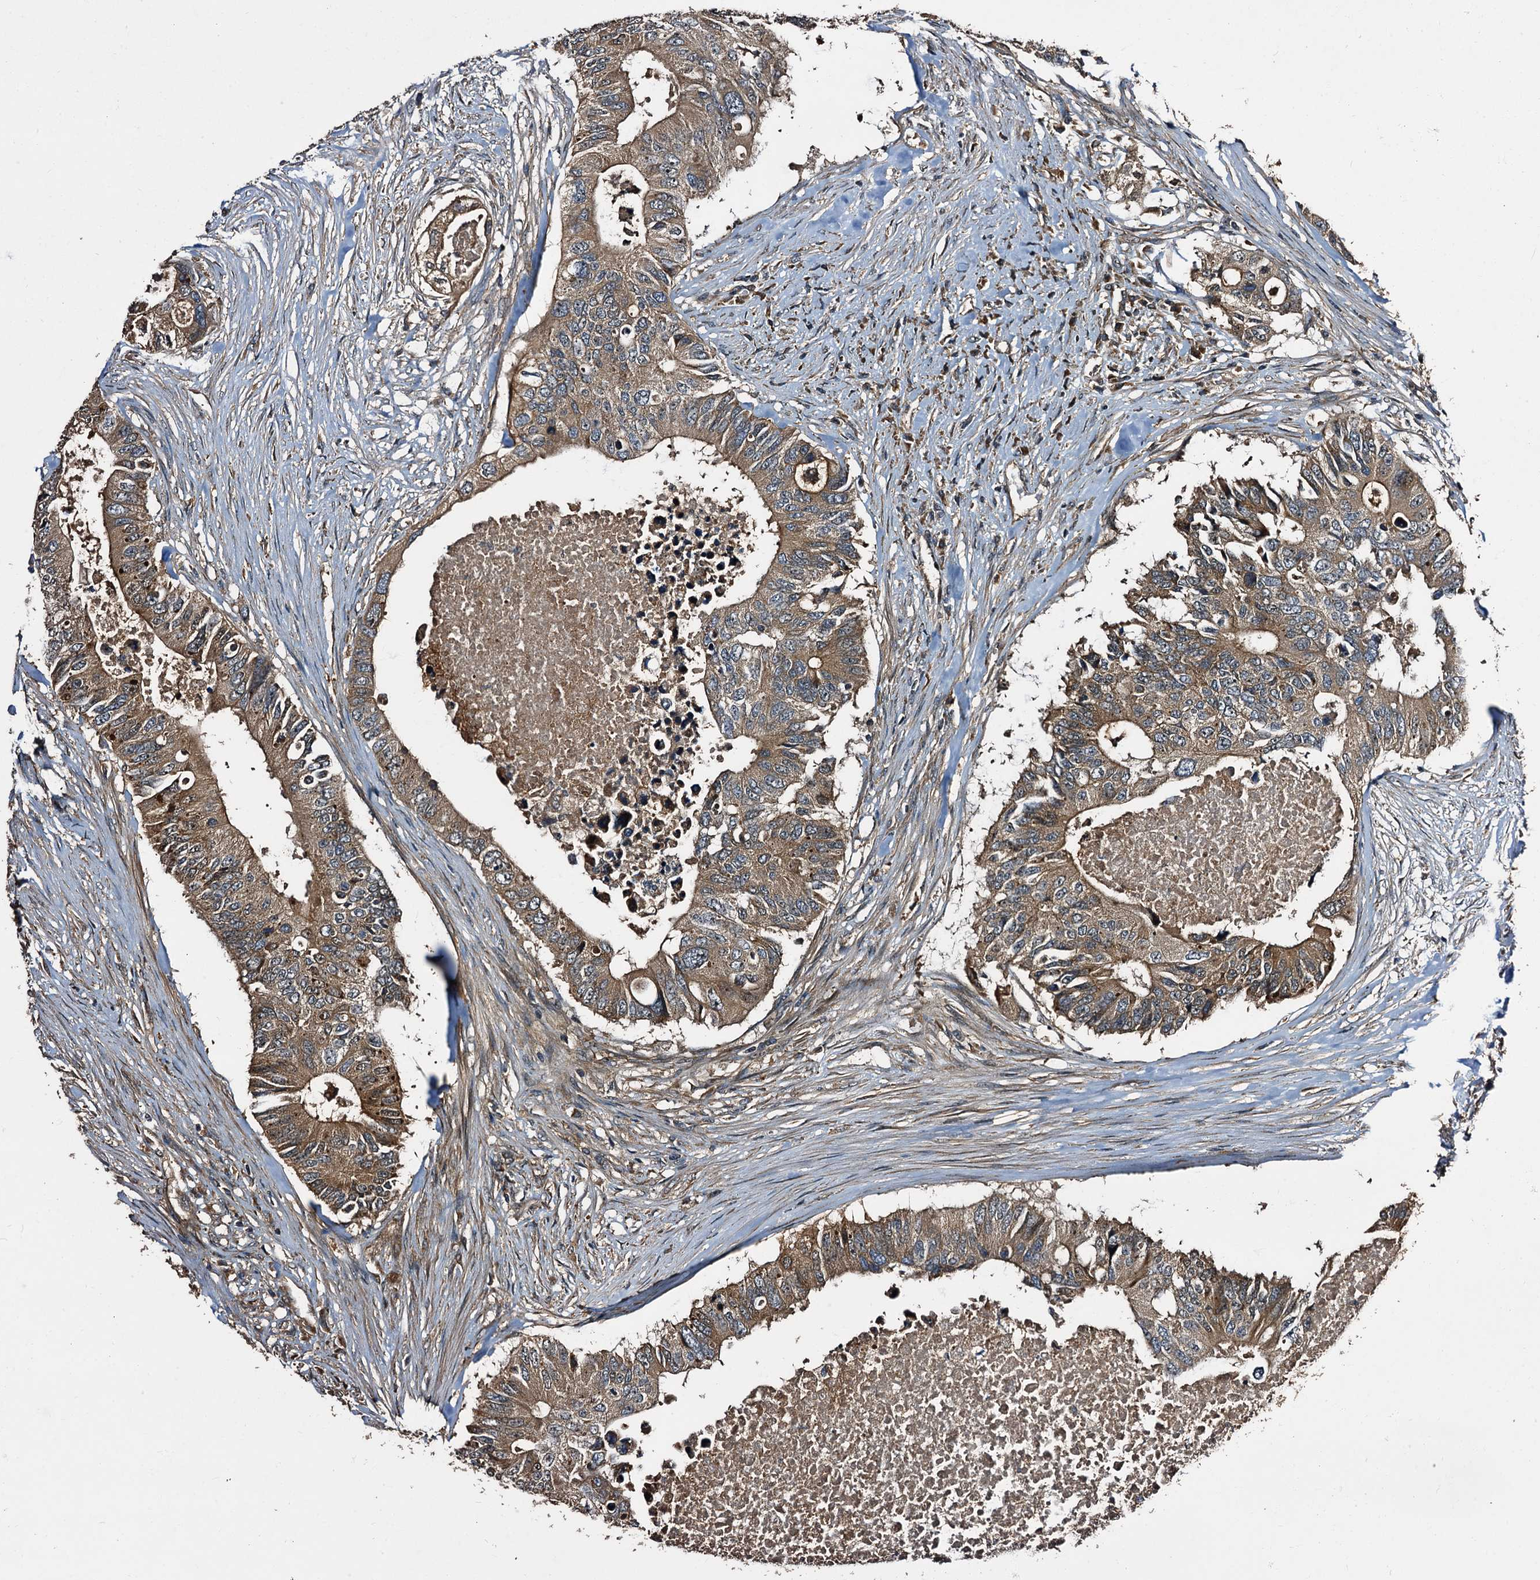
{"staining": {"intensity": "moderate", "quantity": ">75%", "location": "cytoplasmic/membranous"}, "tissue": "colorectal cancer", "cell_type": "Tumor cells", "image_type": "cancer", "snomed": [{"axis": "morphology", "description": "Adenocarcinoma, NOS"}, {"axis": "topography", "description": "Colon"}], "caption": "Protein analysis of adenocarcinoma (colorectal) tissue demonstrates moderate cytoplasmic/membranous staining in approximately >75% of tumor cells. Nuclei are stained in blue.", "gene": "PEX5", "patient": {"sex": "male", "age": 71}}